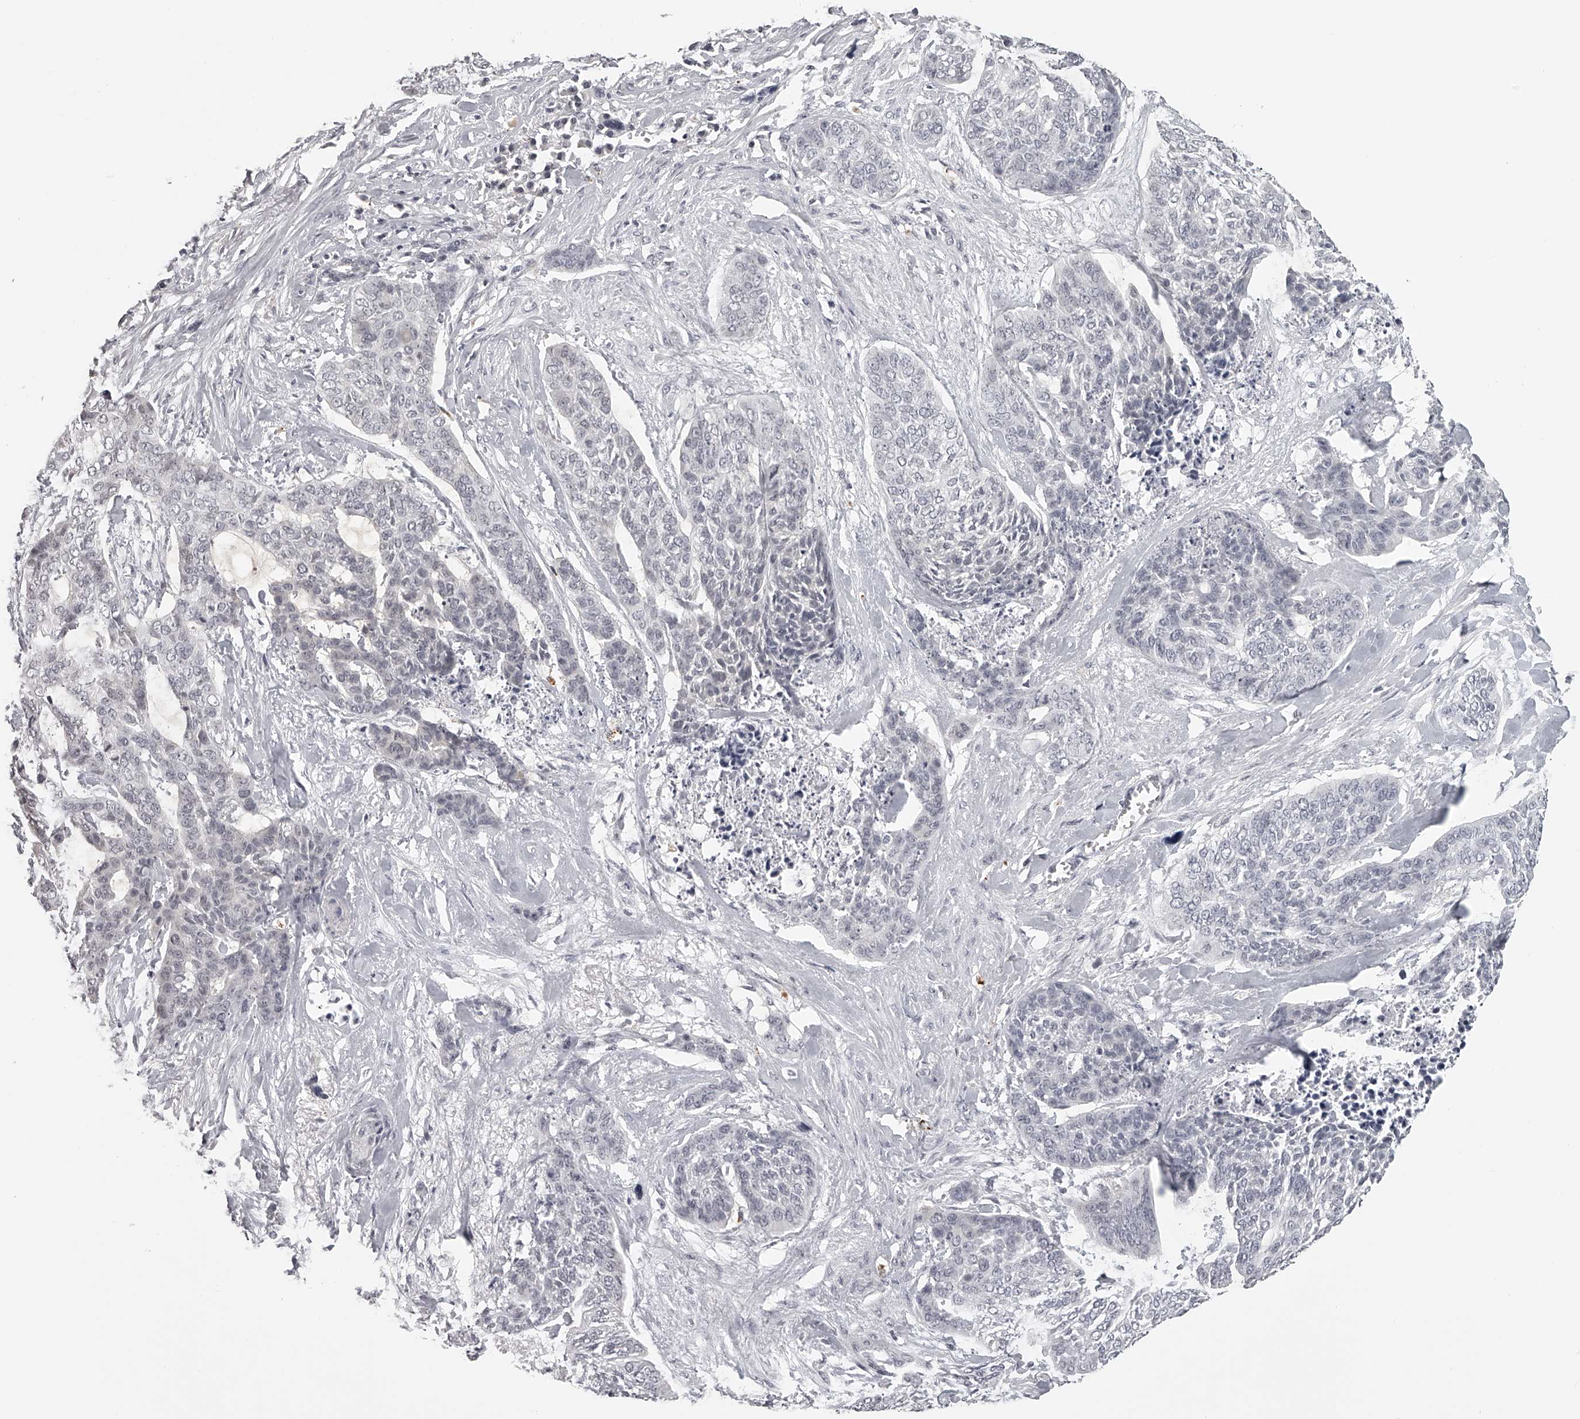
{"staining": {"intensity": "negative", "quantity": "none", "location": "none"}, "tissue": "skin cancer", "cell_type": "Tumor cells", "image_type": "cancer", "snomed": [{"axis": "morphology", "description": "Basal cell carcinoma"}, {"axis": "topography", "description": "Skin"}], "caption": "DAB (3,3'-diaminobenzidine) immunohistochemical staining of skin basal cell carcinoma reveals no significant staining in tumor cells. (Stains: DAB (3,3'-diaminobenzidine) IHC with hematoxylin counter stain, Microscopy: brightfield microscopy at high magnification).", "gene": "RNF220", "patient": {"sex": "female", "age": 64}}